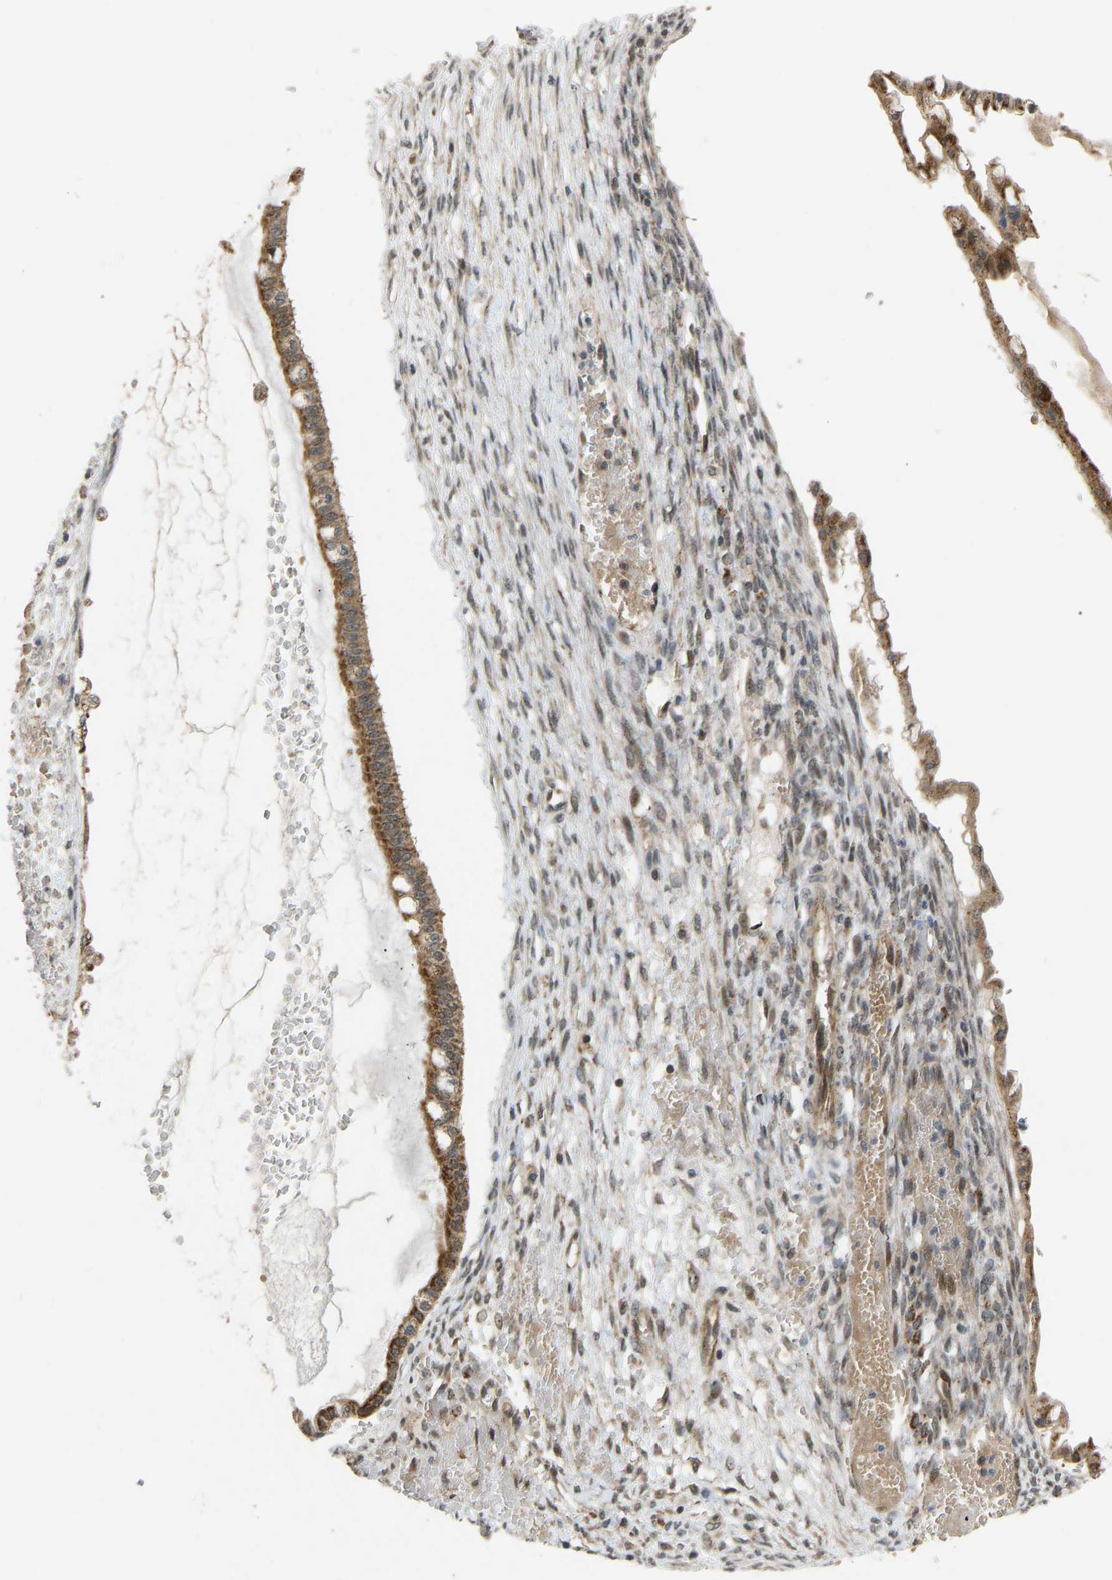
{"staining": {"intensity": "moderate", "quantity": ">75%", "location": "cytoplasmic/membranous"}, "tissue": "ovarian cancer", "cell_type": "Tumor cells", "image_type": "cancer", "snomed": [{"axis": "morphology", "description": "Cystadenocarcinoma, mucinous, NOS"}, {"axis": "topography", "description": "Ovary"}], "caption": "Approximately >75% of tumor cells in human ovarian mucinous cystadenocarcinoma demonstrate moderate cytoplasmic/membranous protein positivity as visualized by brown immunohistochemical staining.", "gene": "ACADS", "patient": {"sex": "female", "age": 73}}